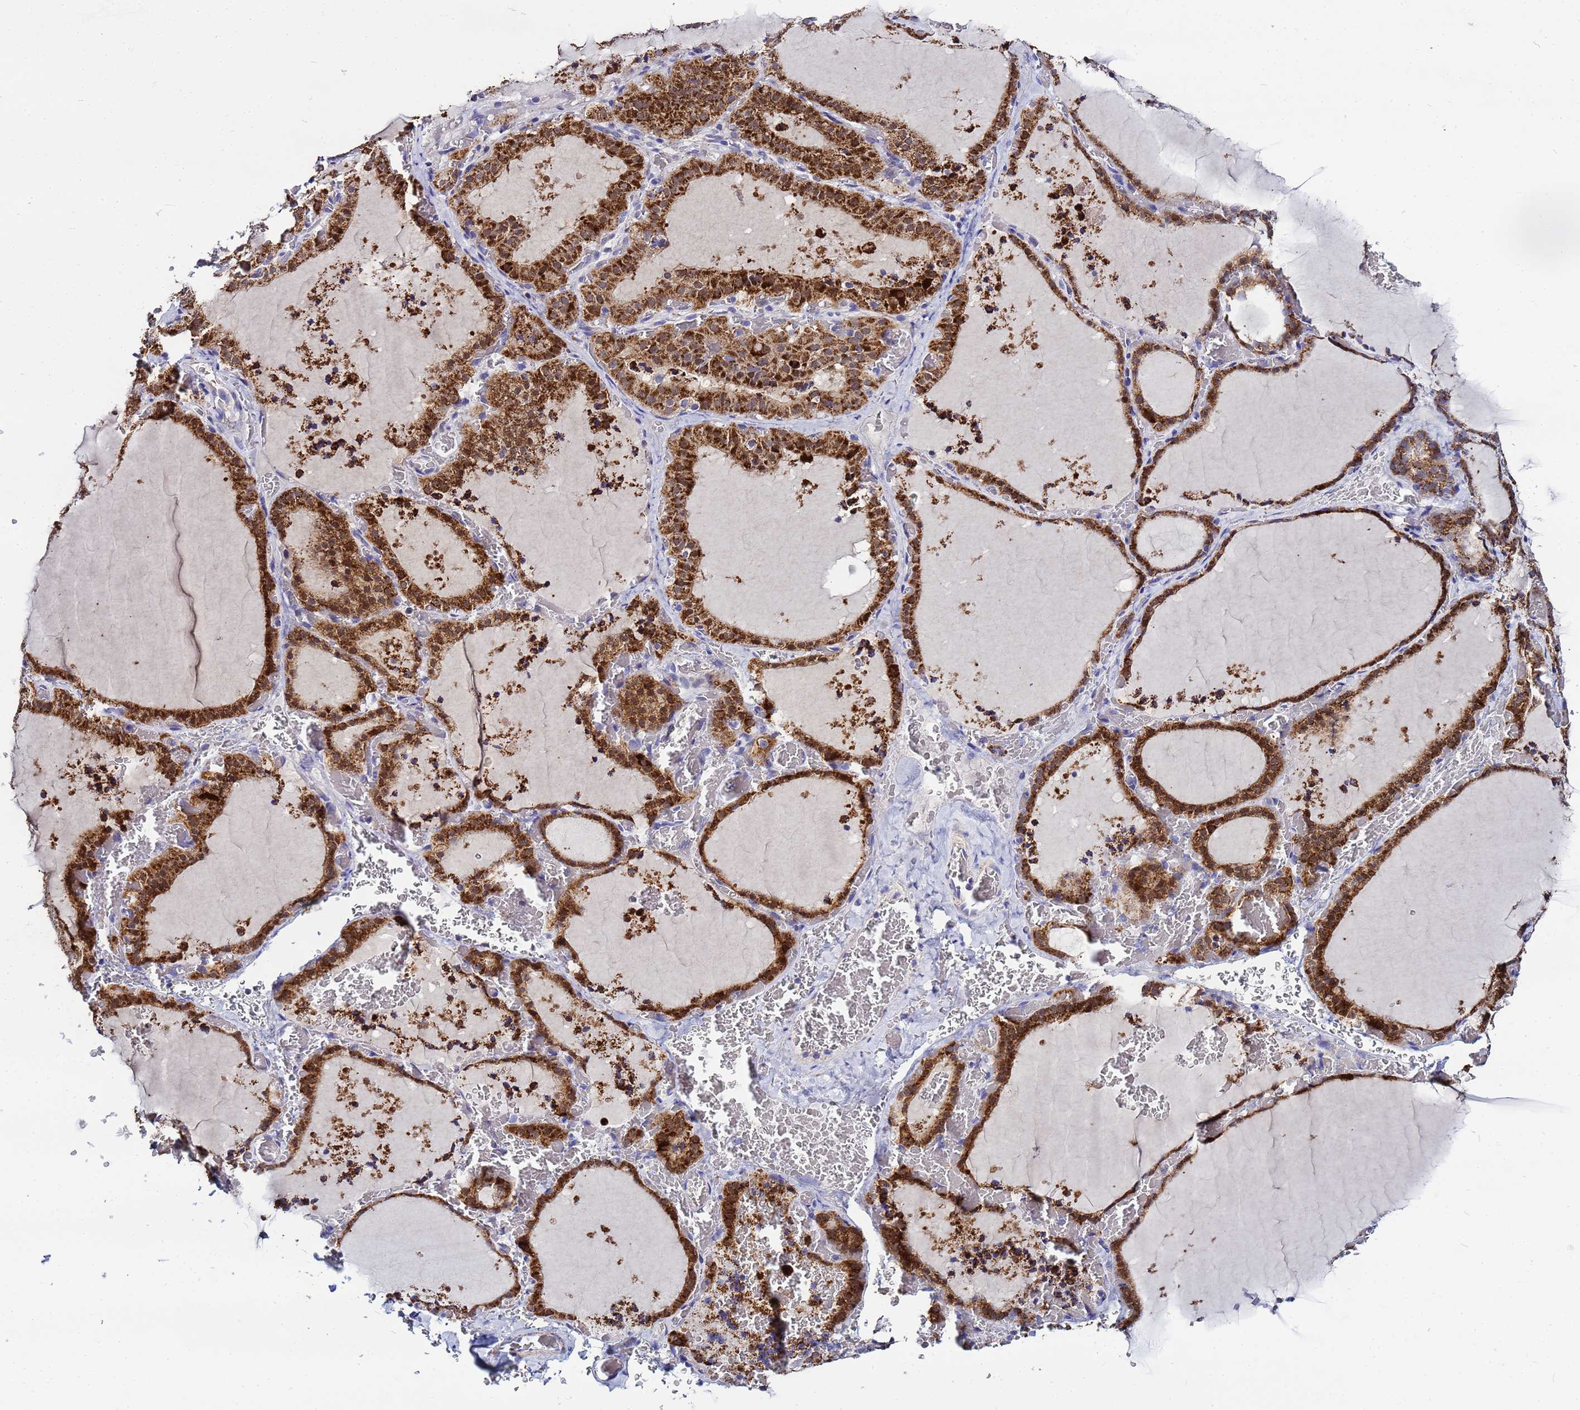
{"staining": {"intensity": "strong", "quantity": ">75%", "location": "cytoplasmic/membranous"}, "tissue": "thyroid gland", "cell_type": "Glandular cells", "image_type": "normal", "snomed": [{"axis": "morphology", "description": "Normal tissue, NOS"}, {"axis": "topography", "description": "Thyroid gland"}], "caption": "Protein expression analysis of benign human thyroid gland reveals strong cytoplasmic/membranous expression in approximately >75% of glandular cells. Nuclei are stained in blue.", "gene": "FAHD2A", "patient": {"sex": "female", "age": 39}}